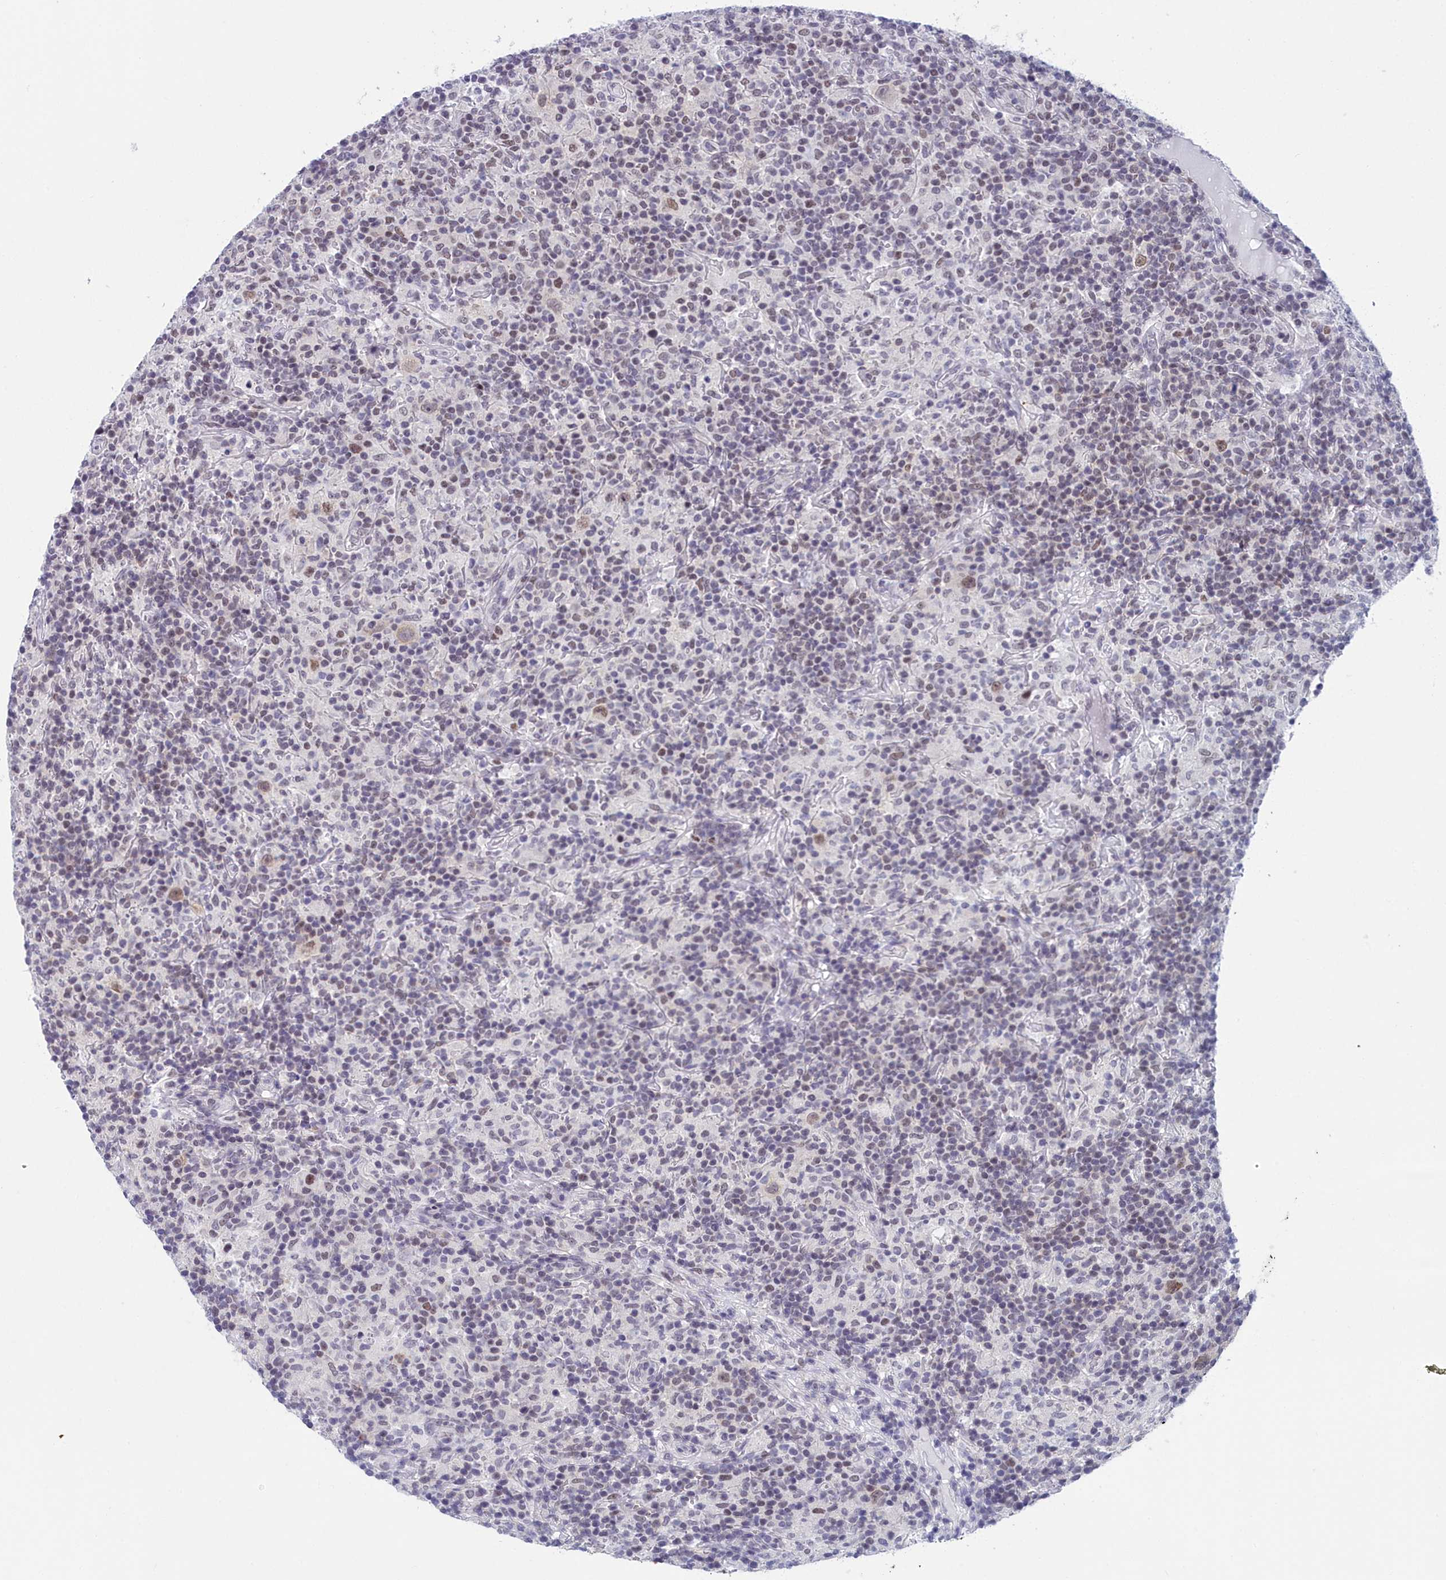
{"staining": {"intensity": "moderate", "quantity": ">75%", "location": "nuclear"}, "tissue": "lymphoma", "cell_type": "Tumor cells", "image_type": "cancer", "snomed": [{"axis": "morphology", "description": "Hodgkin's disease, NOS"}, {"axis": "topography", "description": "Lymph node"}], "caption": "Brown immunohistochemical staining in Hodgkin's disease reveals moderate nuclear expression in about >75% of tumor cells.", "gene": "CCDC97", "patient": {"sex": "male", "age": 70}}